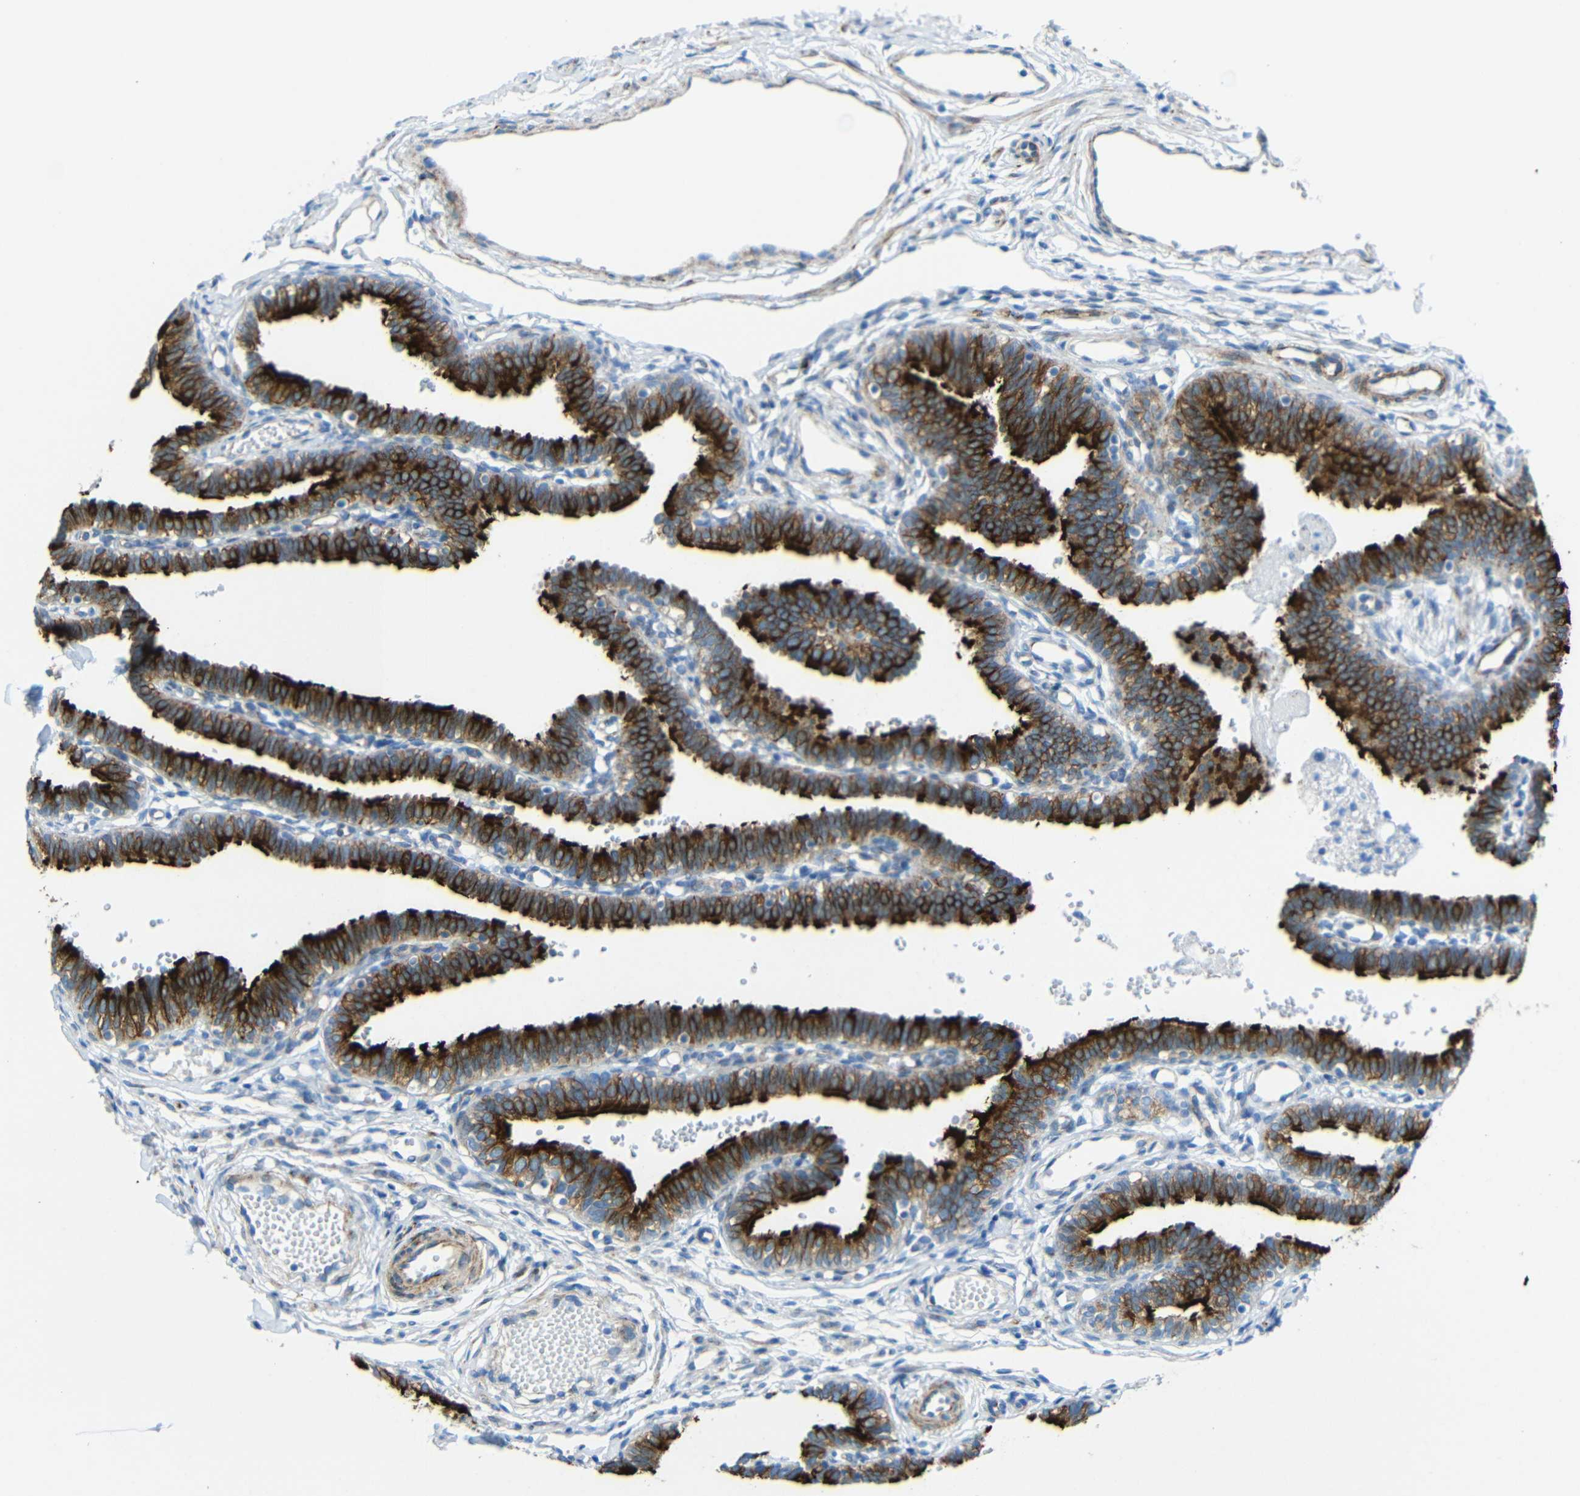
{"staining": {"intensity": "strong", "quantity": ">75%", "location": "cytoplasmic/membranous"}, "tissue": "fallopian tube", "cell_type": "Glandular cells", "image_type": "normal", "snomed": [{"axis": "morphology", "description": "Normal tissue, NOS"}, {"axis": "topography", "description": "Fallopian tube"}, {"axis": "topography", "description": "Placenta"}], "caption": "Strong cytoplasmic/membranous positivity is identified in approximately >75% of glandular cells in unremarkable fallopian tube. (brown staining indicates protein expression, while blue staining denotes nuclei).", "gene": "TUBB4B", "patient": {"sex": "female", "age": 34}}